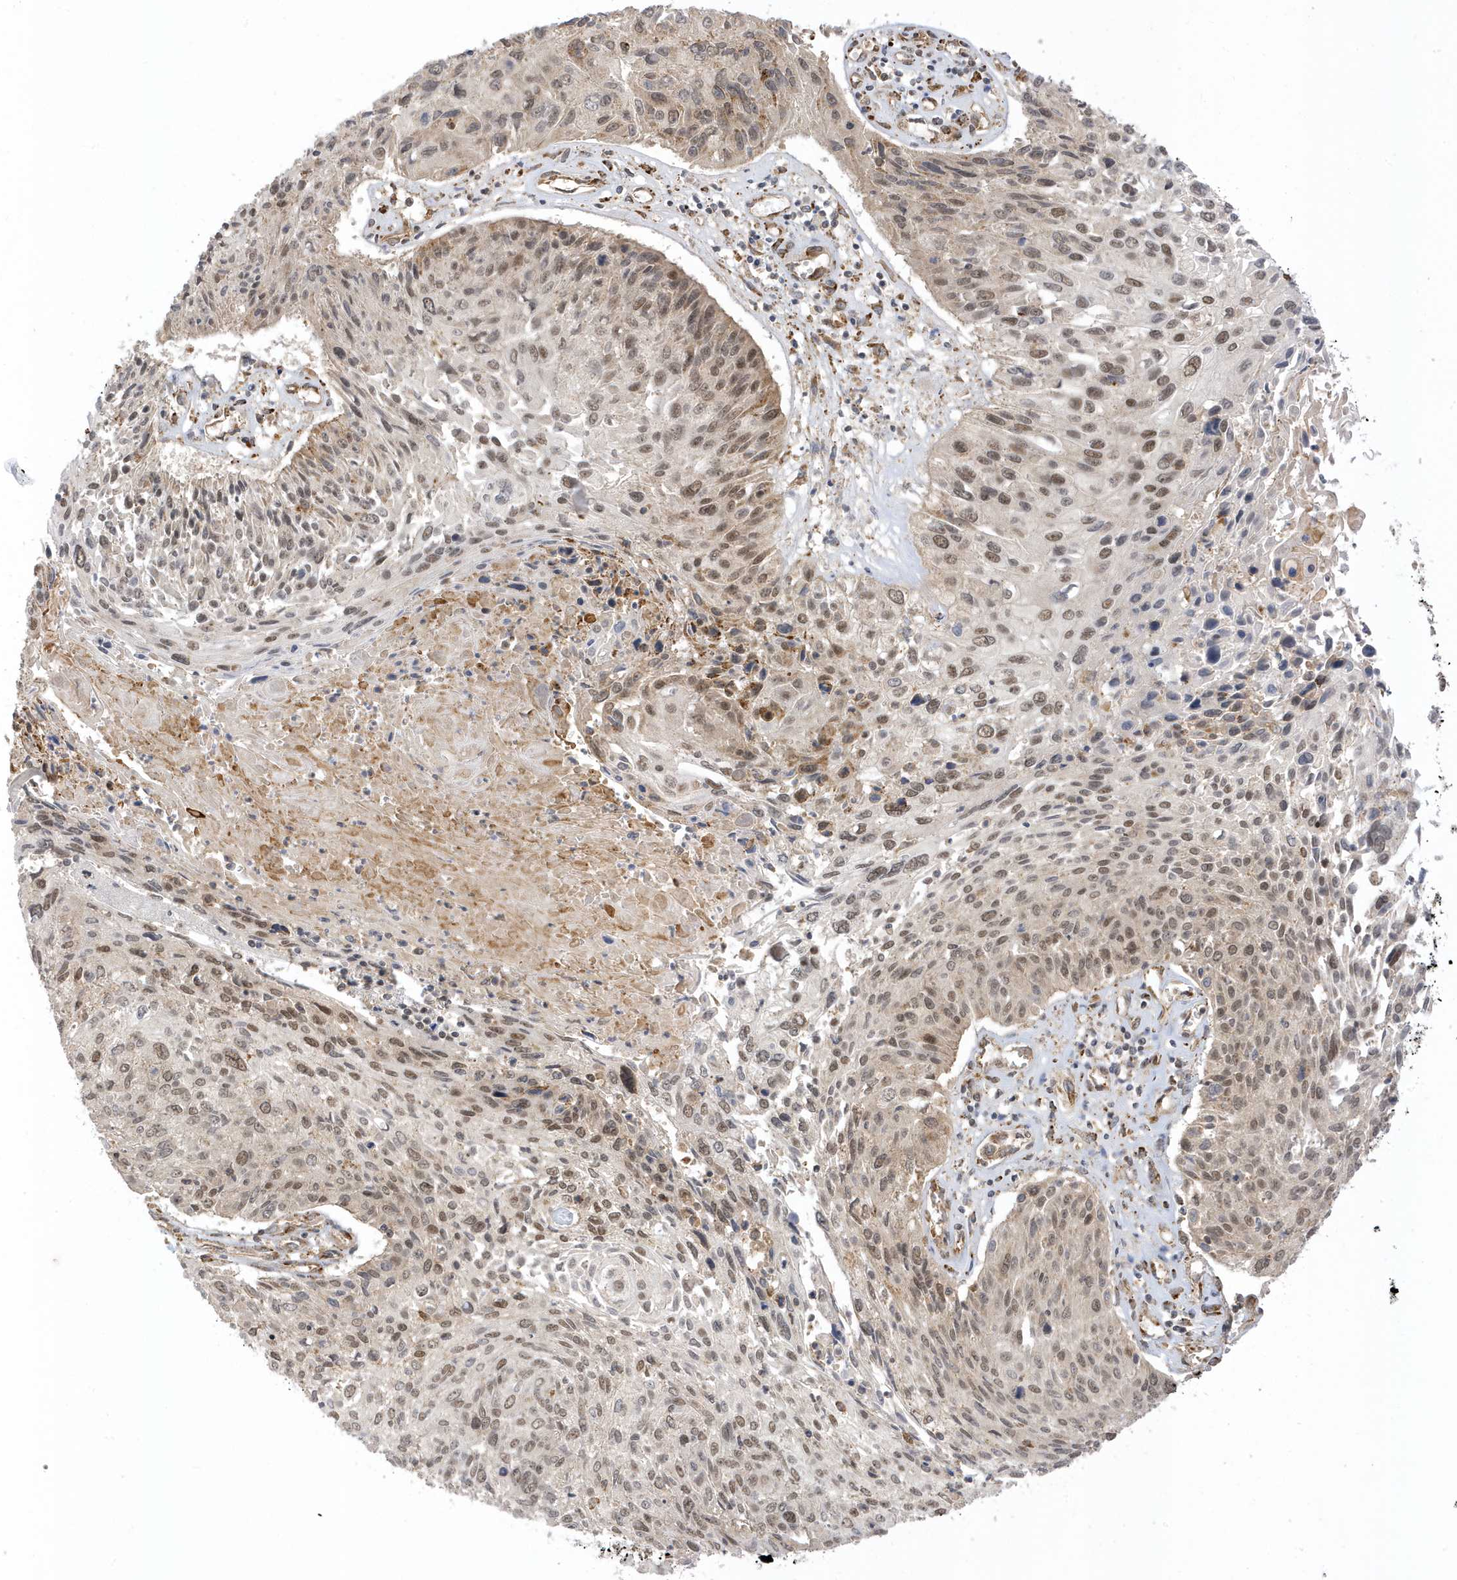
{"staining": {"intensity": "moderate", "quantity": "25%-75%", "location": "nuclear"}, "tissue": "cervical cancer", "cell_type": "Tumor cells", "image_type": "cancer", "snomed": [{"axis": "morphology", "description": "Squamous cell carcinoma, NOS"}, {"axis": "topography", "description": "Cervix"}], "caption": "A histopathology image showing moderate nuclear expression in about 25%-75% of tumor cells in cervical cancer, as visualized by brown immunohistochemical staining.", "gene": "METTL21A", "patient": {"sex": "female", "age": 51}}